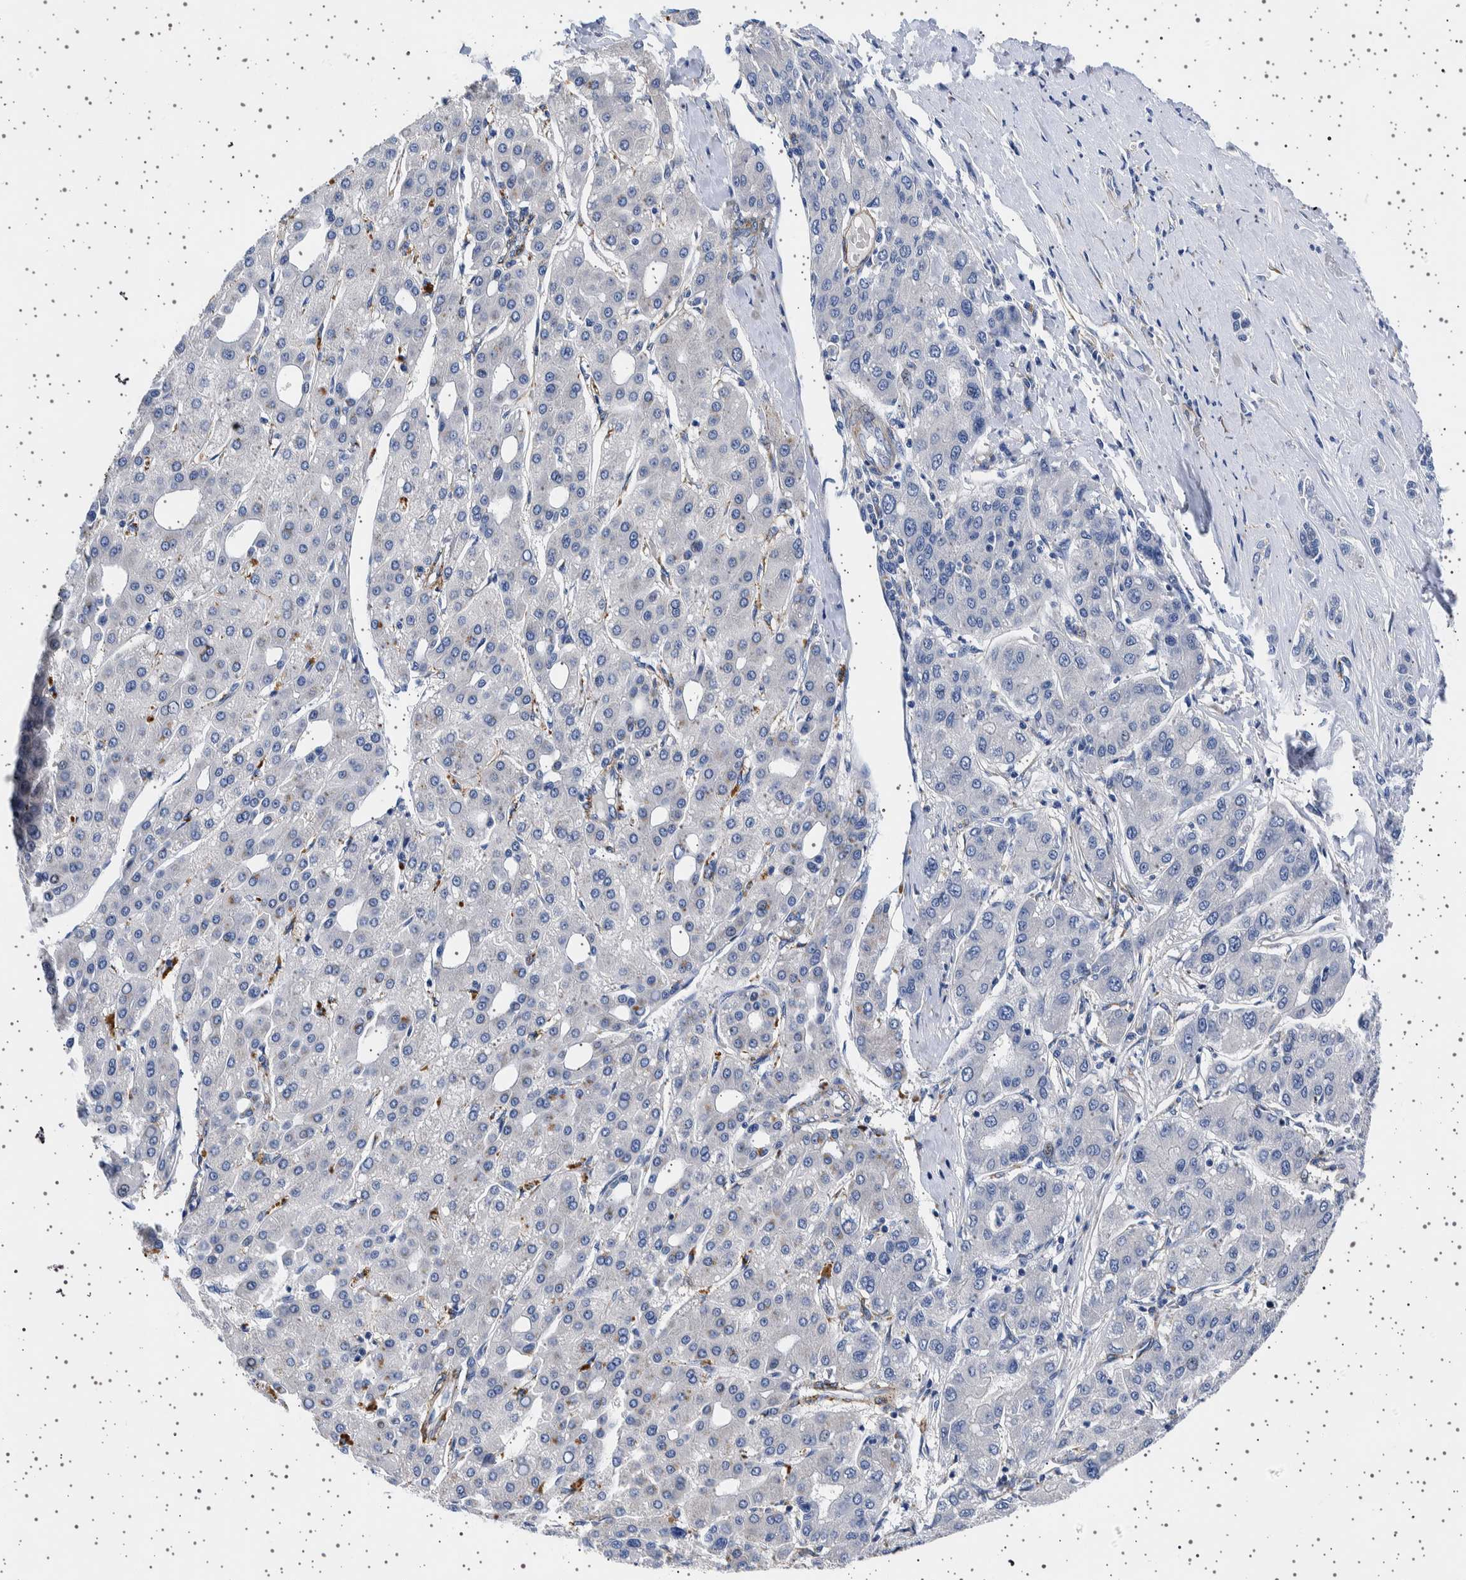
{"staining": {"intensity": "negative", "quantity": "none", "location": "none"}, "tissue": "liver cancer", "cell_type": "Tumor cells", "image_type": "cancer", "snomed": [{"axis": "morphology", "description": "Carcinoma, Hepatocellular, NOS"}, {"axis": "topography", "description": "Liver"}], "caption": "The micrograph shows no significant expression in tumor cells of hepatocellular carcinoma (liver).", "gene": "SEPTIN4", "patient": {"sex": "male", "age": 65}}